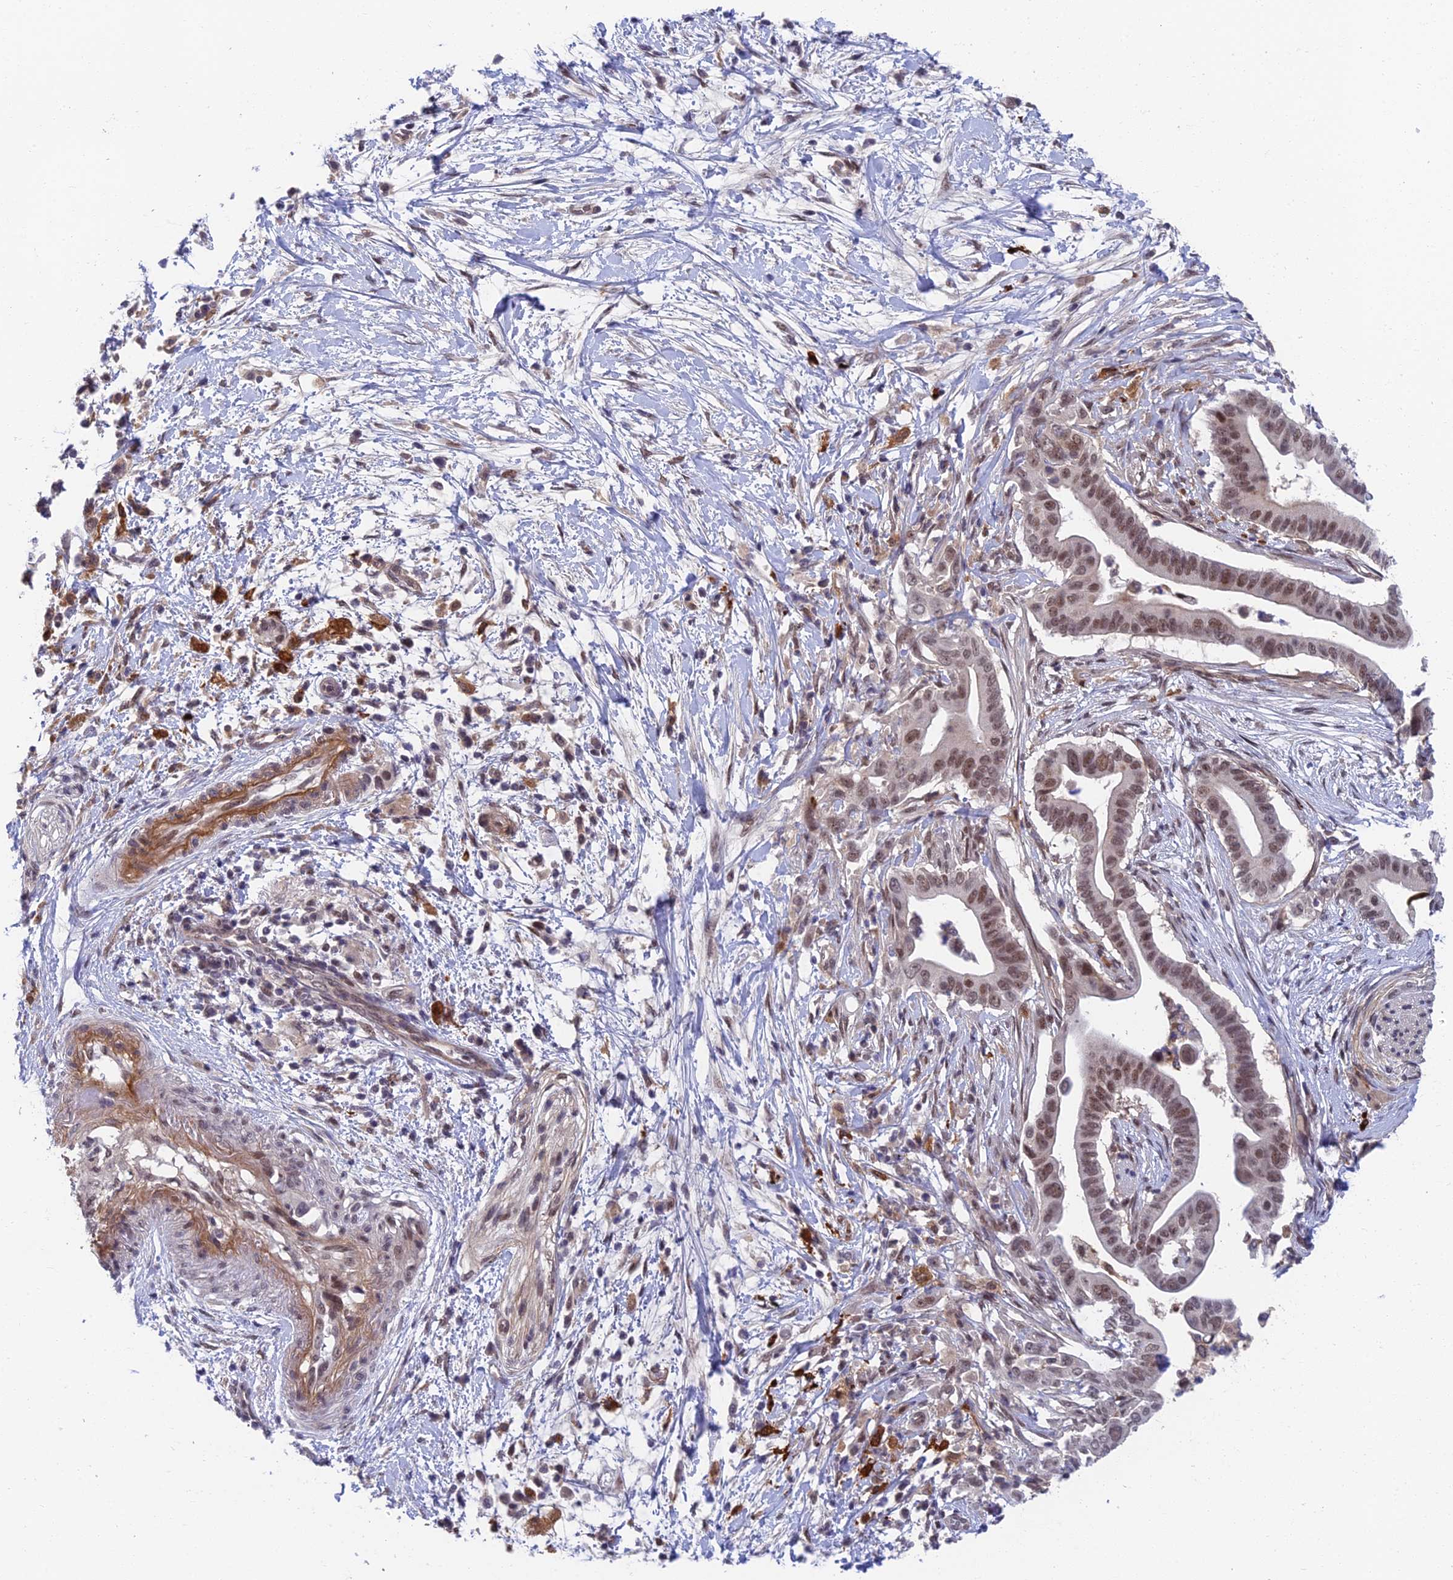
{"staining": {"intensity": "moderate", "quantity": ">75%", "location": "nuclear"}, "tissue": "pancreatic cancer", "cell_type": "Tumor cells", "image_type": "cancer", "snomed": [{"axis": "morphology", "description": "Adenocarcinoma, NOS"}, {"axis": "topography", "description": "Pancreas"}], "caption": "DAB (3,3'-diaminobenzidine) immunohistochemical staining of adenocarcinoma (pancreatic) shows moderate nuclear protein expression in about >75% of tumor cells. The staining was performed using DAB, with brown indicating positive protein expression. Nuclei are stained blue with hematoxylin.", "gene": "NSMCE1", "patient": {"sex": "male", "age": 68}}